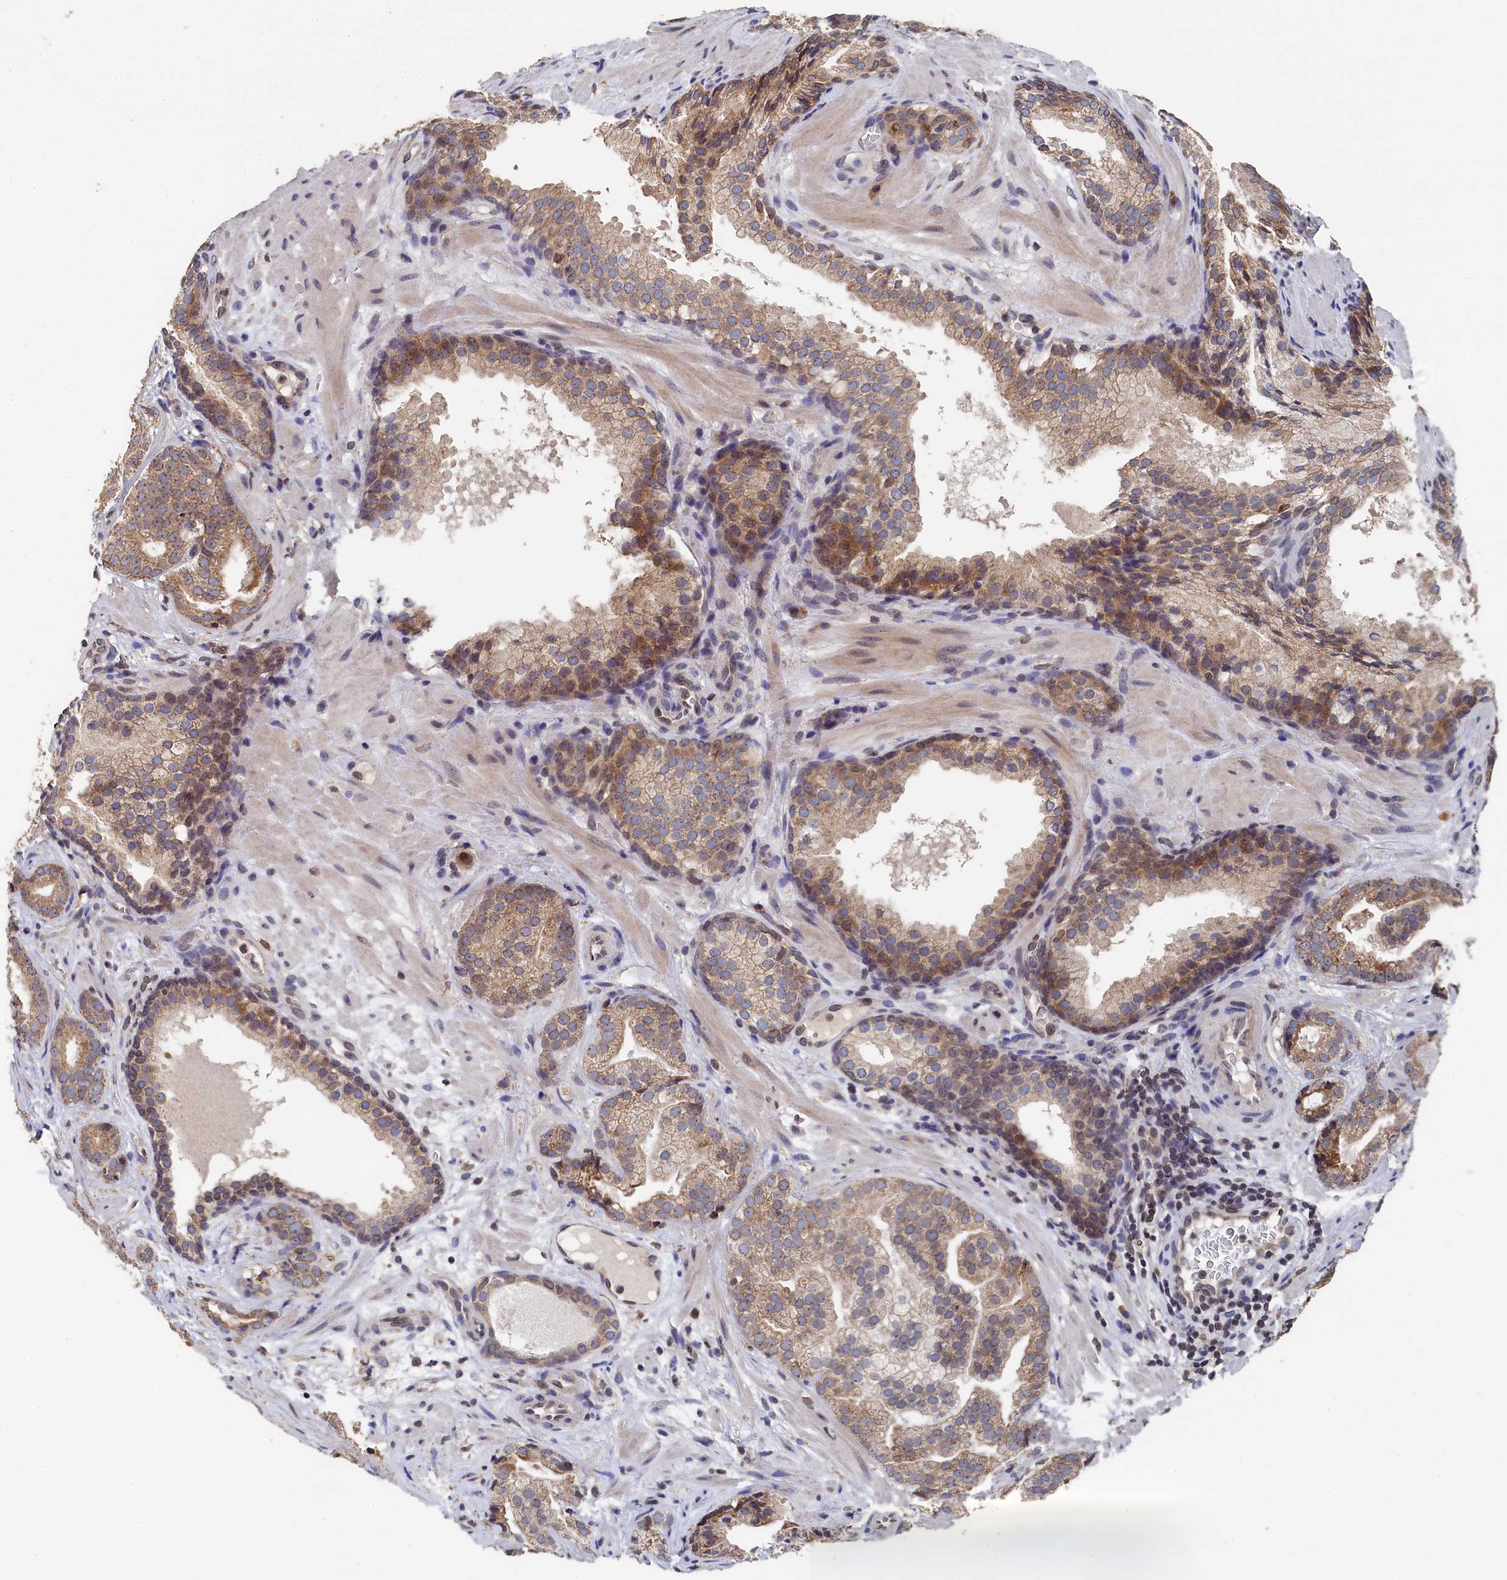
{"staining": {"intensity": "moderate", "quantity": ">75%", "location": "cytoplasmic/membranous"}, "tissue": "prostate cancer", "cell_type": "Tumor cells", "image_type": "cancer", "snomed": [{"axis": "morphology", "description": "Adenocarcinoma, High grade"}, {"axis": "topography", "description": "Prostate"}], "caption": "An image of adenocarcinoma (high-grade) (prostate) stained for a protein displays moderate cytoplasmic/membranous brown staining in tumor cells. (Brightfield microscopy of DAB IHC at high magnification).", "gene": "ANKEF1", "patient": {"sex": "male", "age": 60}}